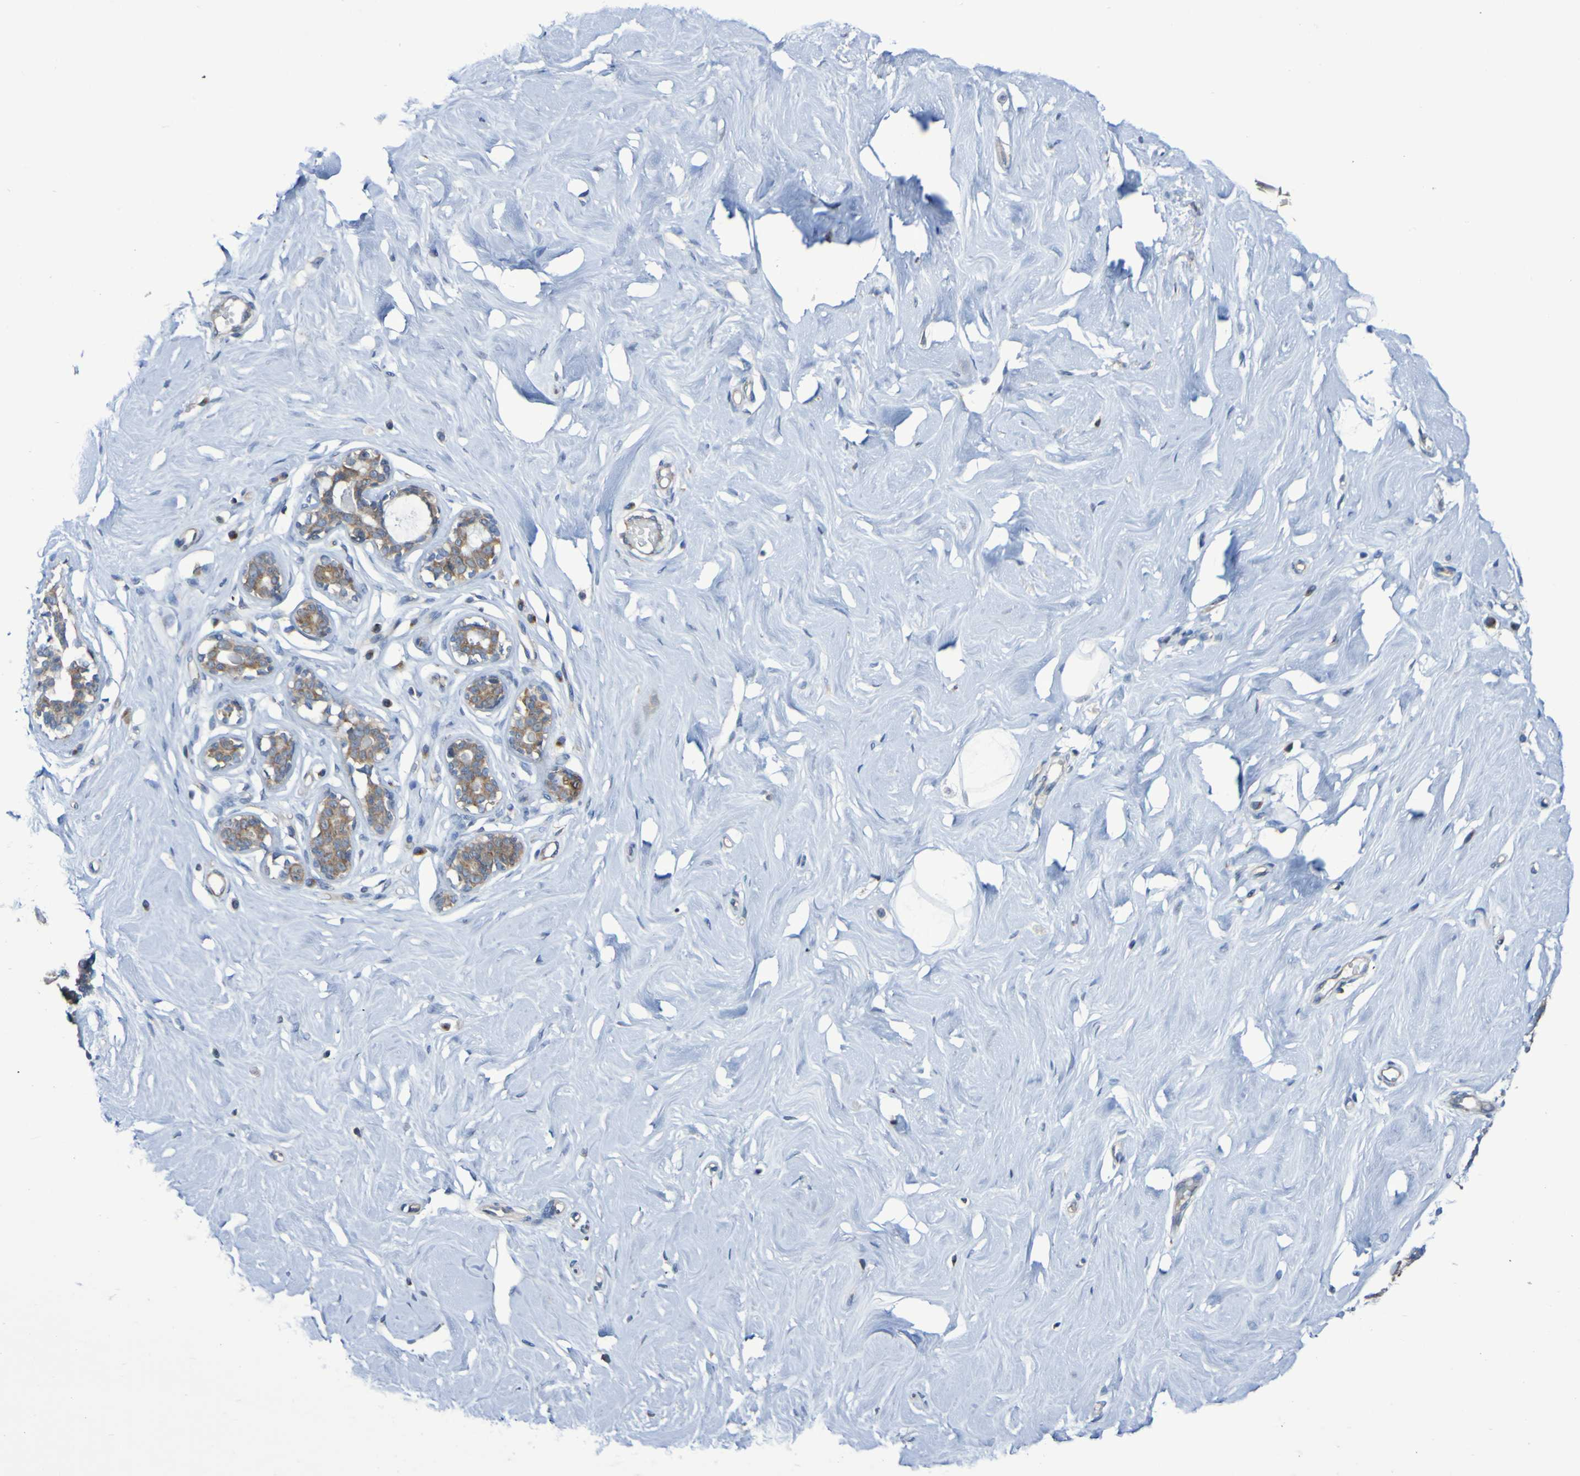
{"staining": {"intensity": "negative", "quantity": "none", "location": "none"}, "tissue": "breast", "cell_type": "Adipocytes", "image_type": "normal", "snomed": [{"axis": "morphology", "description": "Normal tissue, NOS"}, {"axis": "topography", "description": "Breast"}], "caption": "Human breast stained for a protein using immunohistochemistry (IHC) displays no staining in adipocytes.", "gene": "LMBRD2", "patient": {"sex": "female", "age": 23}}